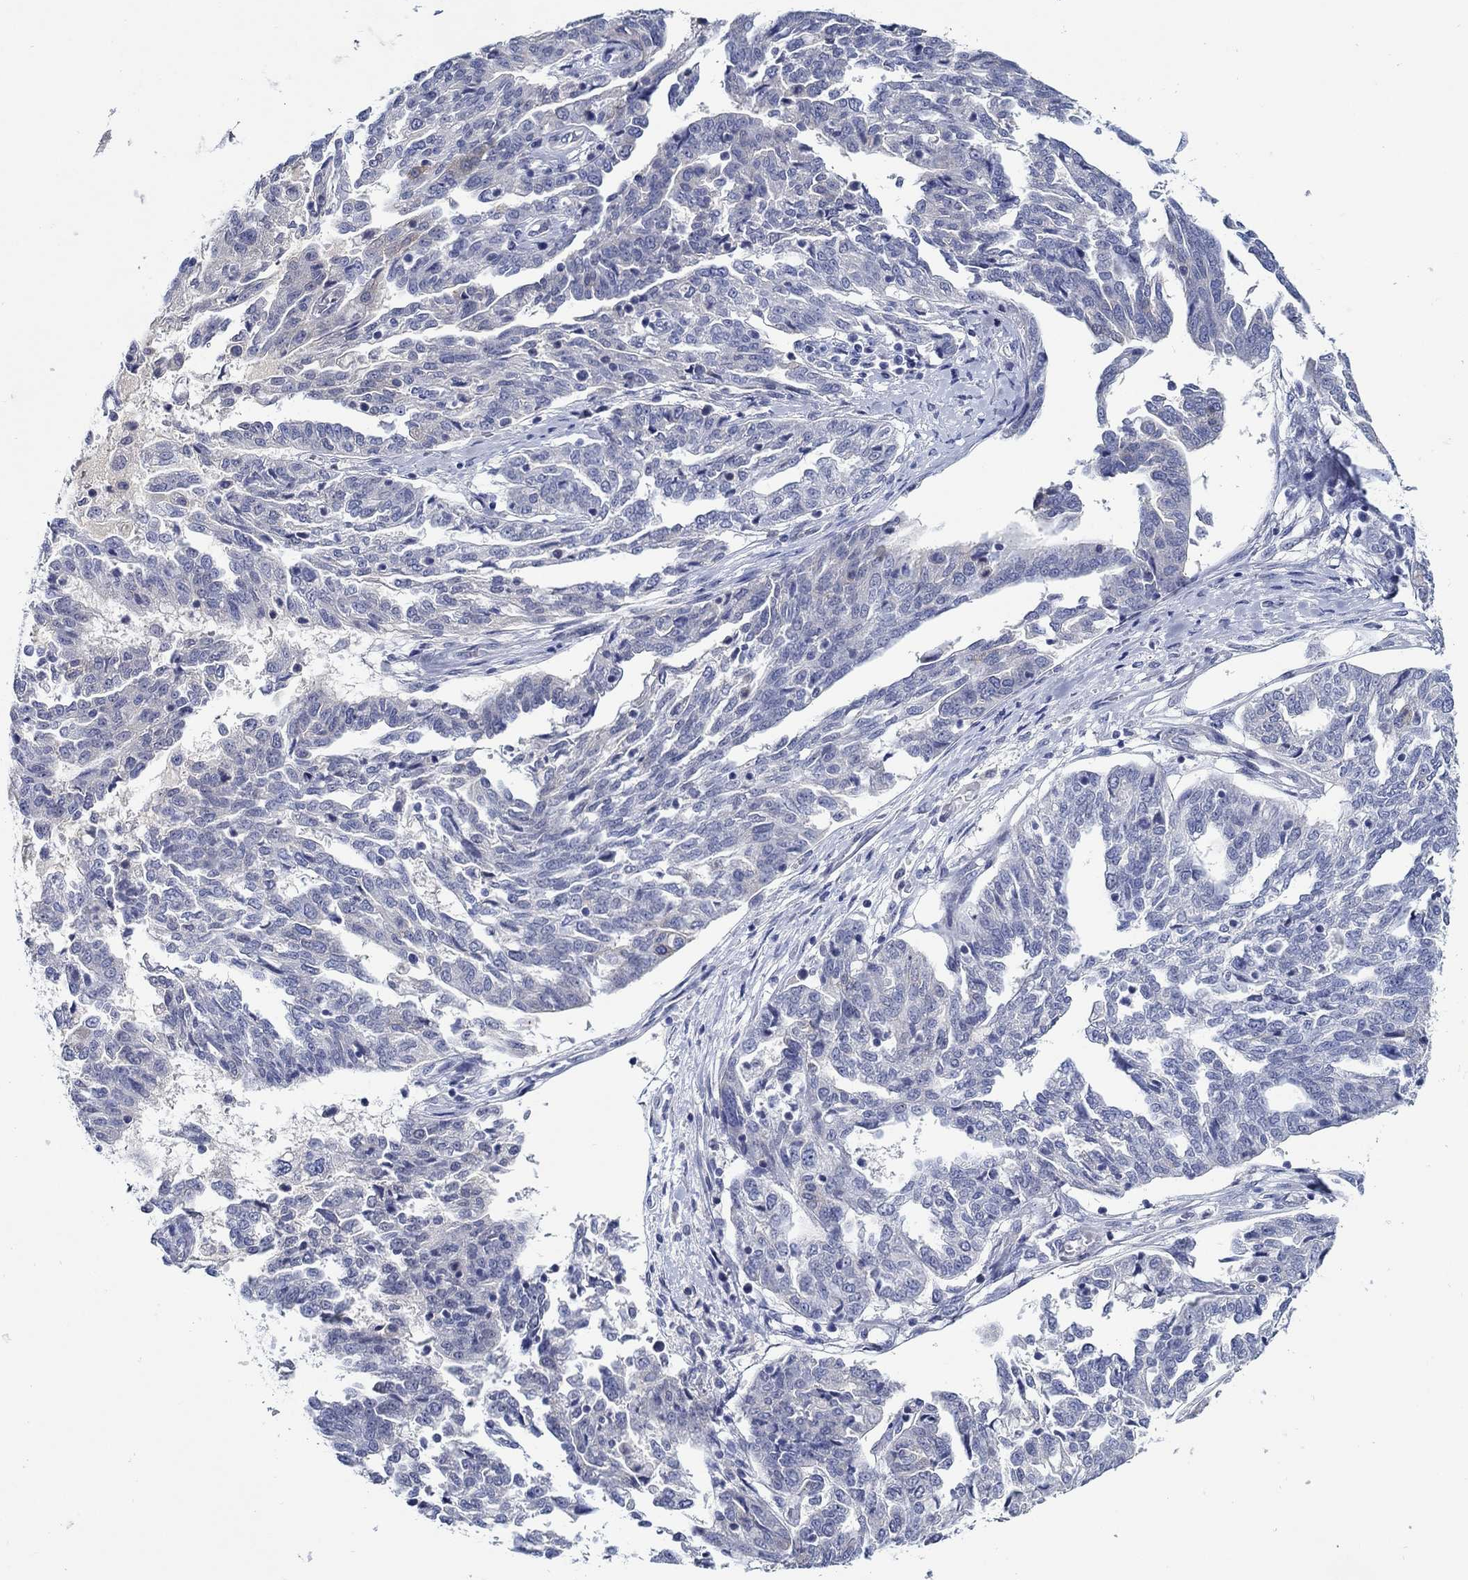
{"staining": {"intensity": "negative", "quantity": "none", "location": "none"}, "tissue": "ovarian cancer", "cell_type": "Tumor cells", "image_type": "cancer", "snomed": [{"axis": "morphology", "description": "Cystadenocarcinoma, serous, NOS"}, {"axis": "topography", "description": "Ovary"}], "caption": "Immunohistochemistry photomicrograph of neoplastic tissue: human ovarian cancer stained with DAB (3,3'-diaminobenzidine) reveals no significant protein positivity in tumor cells. (Brightfield microscopy of DAB immunohistochemistry at high magnification).", "gene": "MC2R", "patient": {"sex": "female", "age": 67}}